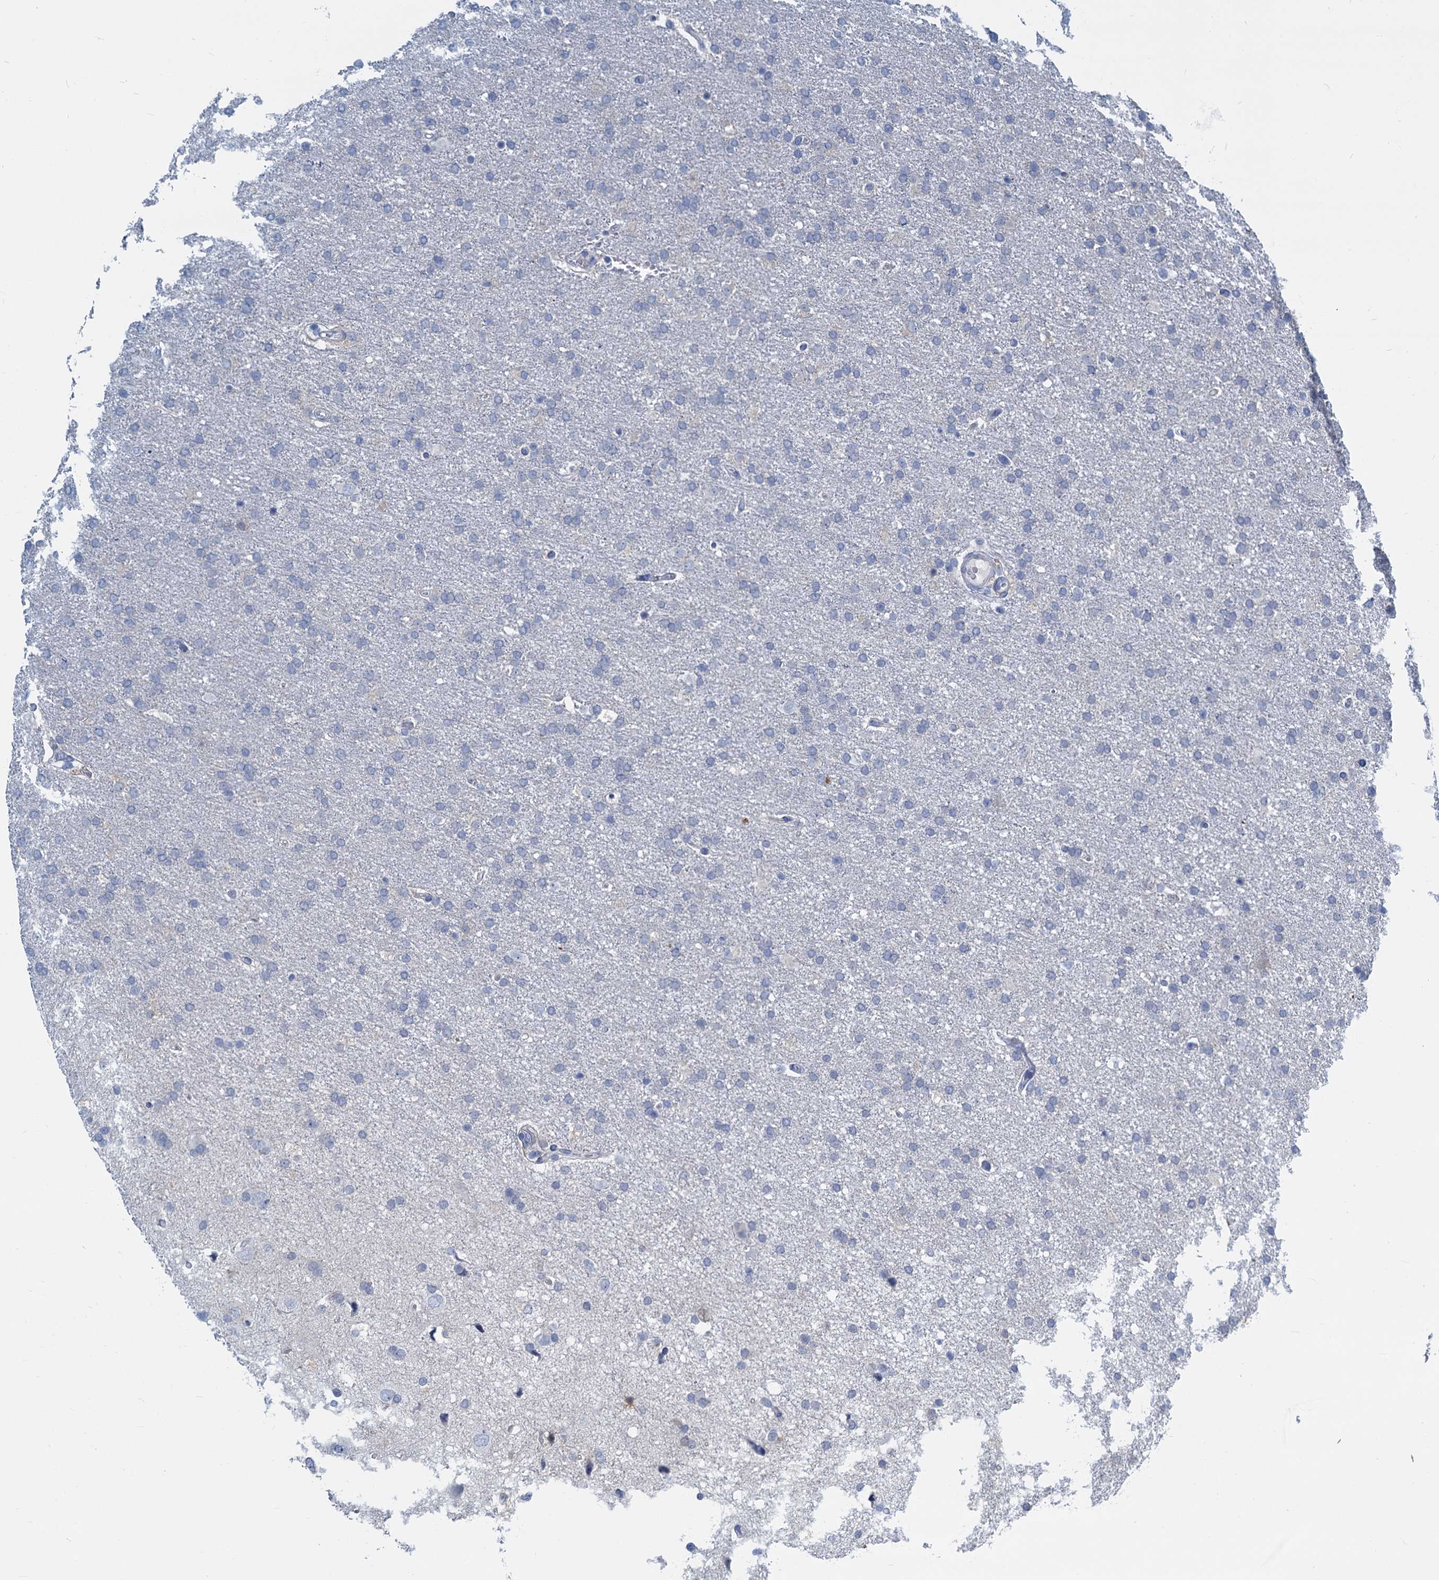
{"staining": {"intensity": "negative", "quantity": "none", "location": "none"}, "tissue": "glioma", "cell_type": "Tumor cells", "image_type": "cancer", "snomed": [{"axis": "morphology", "description": "Glioma, malignant, High grade"}, {"axis": "topography", "description": "Brain"}], "caption": "Immunohistochemistry (IHC) micrograph of human glioma stained for a protein (brown), which shows no expression in tumor cells.", "gene": "GSTM3", "patient": {"sex": "male", "age": 72}}